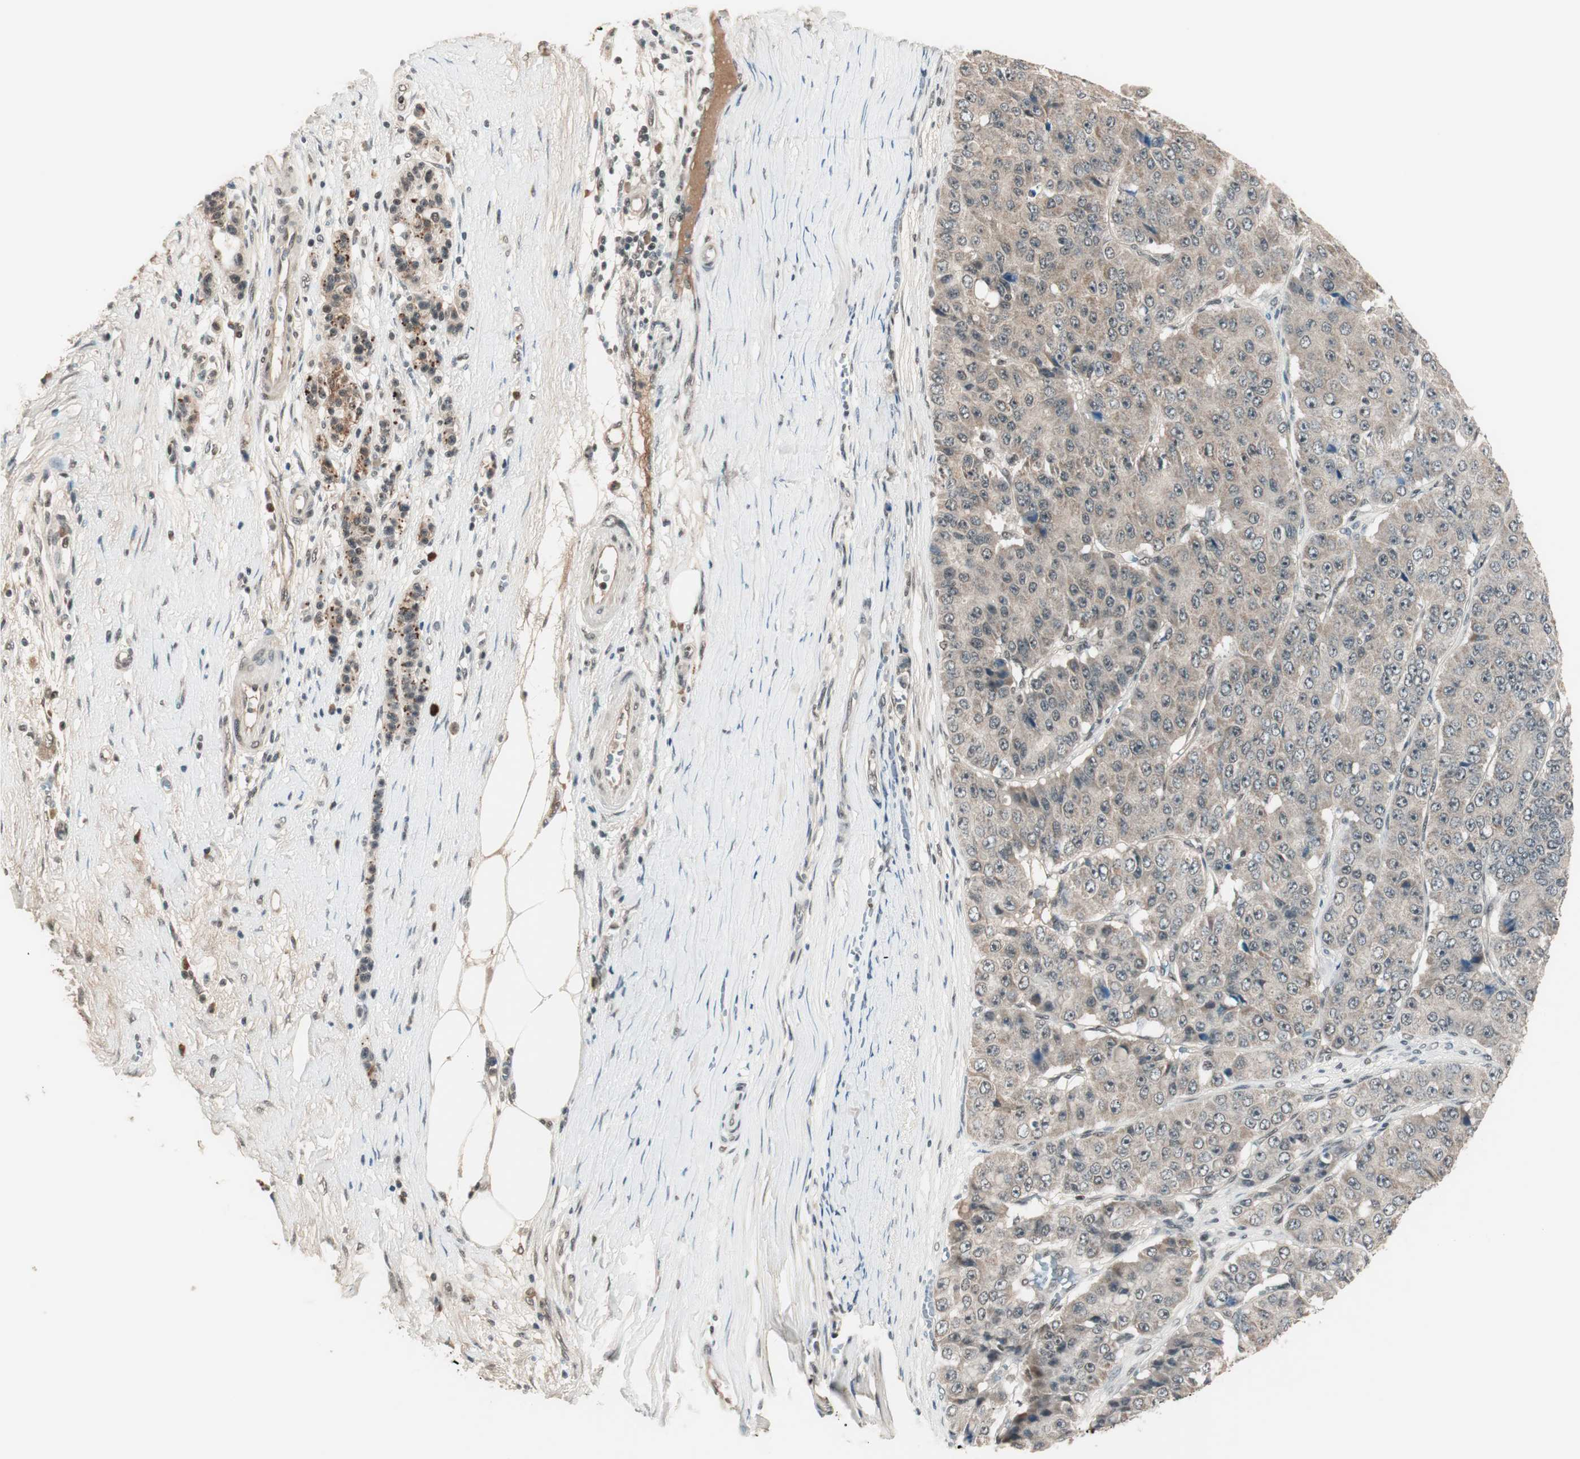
{"staining": {"intensity": "weak", "quantity": "<25%", "location": "cytoplasmic/membranous"}, "tissue": "pancreatic cancer", "cell_type": "Tumor cells", "image_type": "cancer", "snomed": [{"axis": "morphology", "description": "Adenocarcinoma, NOS"}, {"axis": "topography", "description": "Pancreas"}], "caption": "This is an immunohistochemistry histopathology image of pancreatic cancer (adenocarcinoma). There is no expression in tumor cells.", "gene": "NFRKB", "patient": {"sex": "male", "age": 50}}